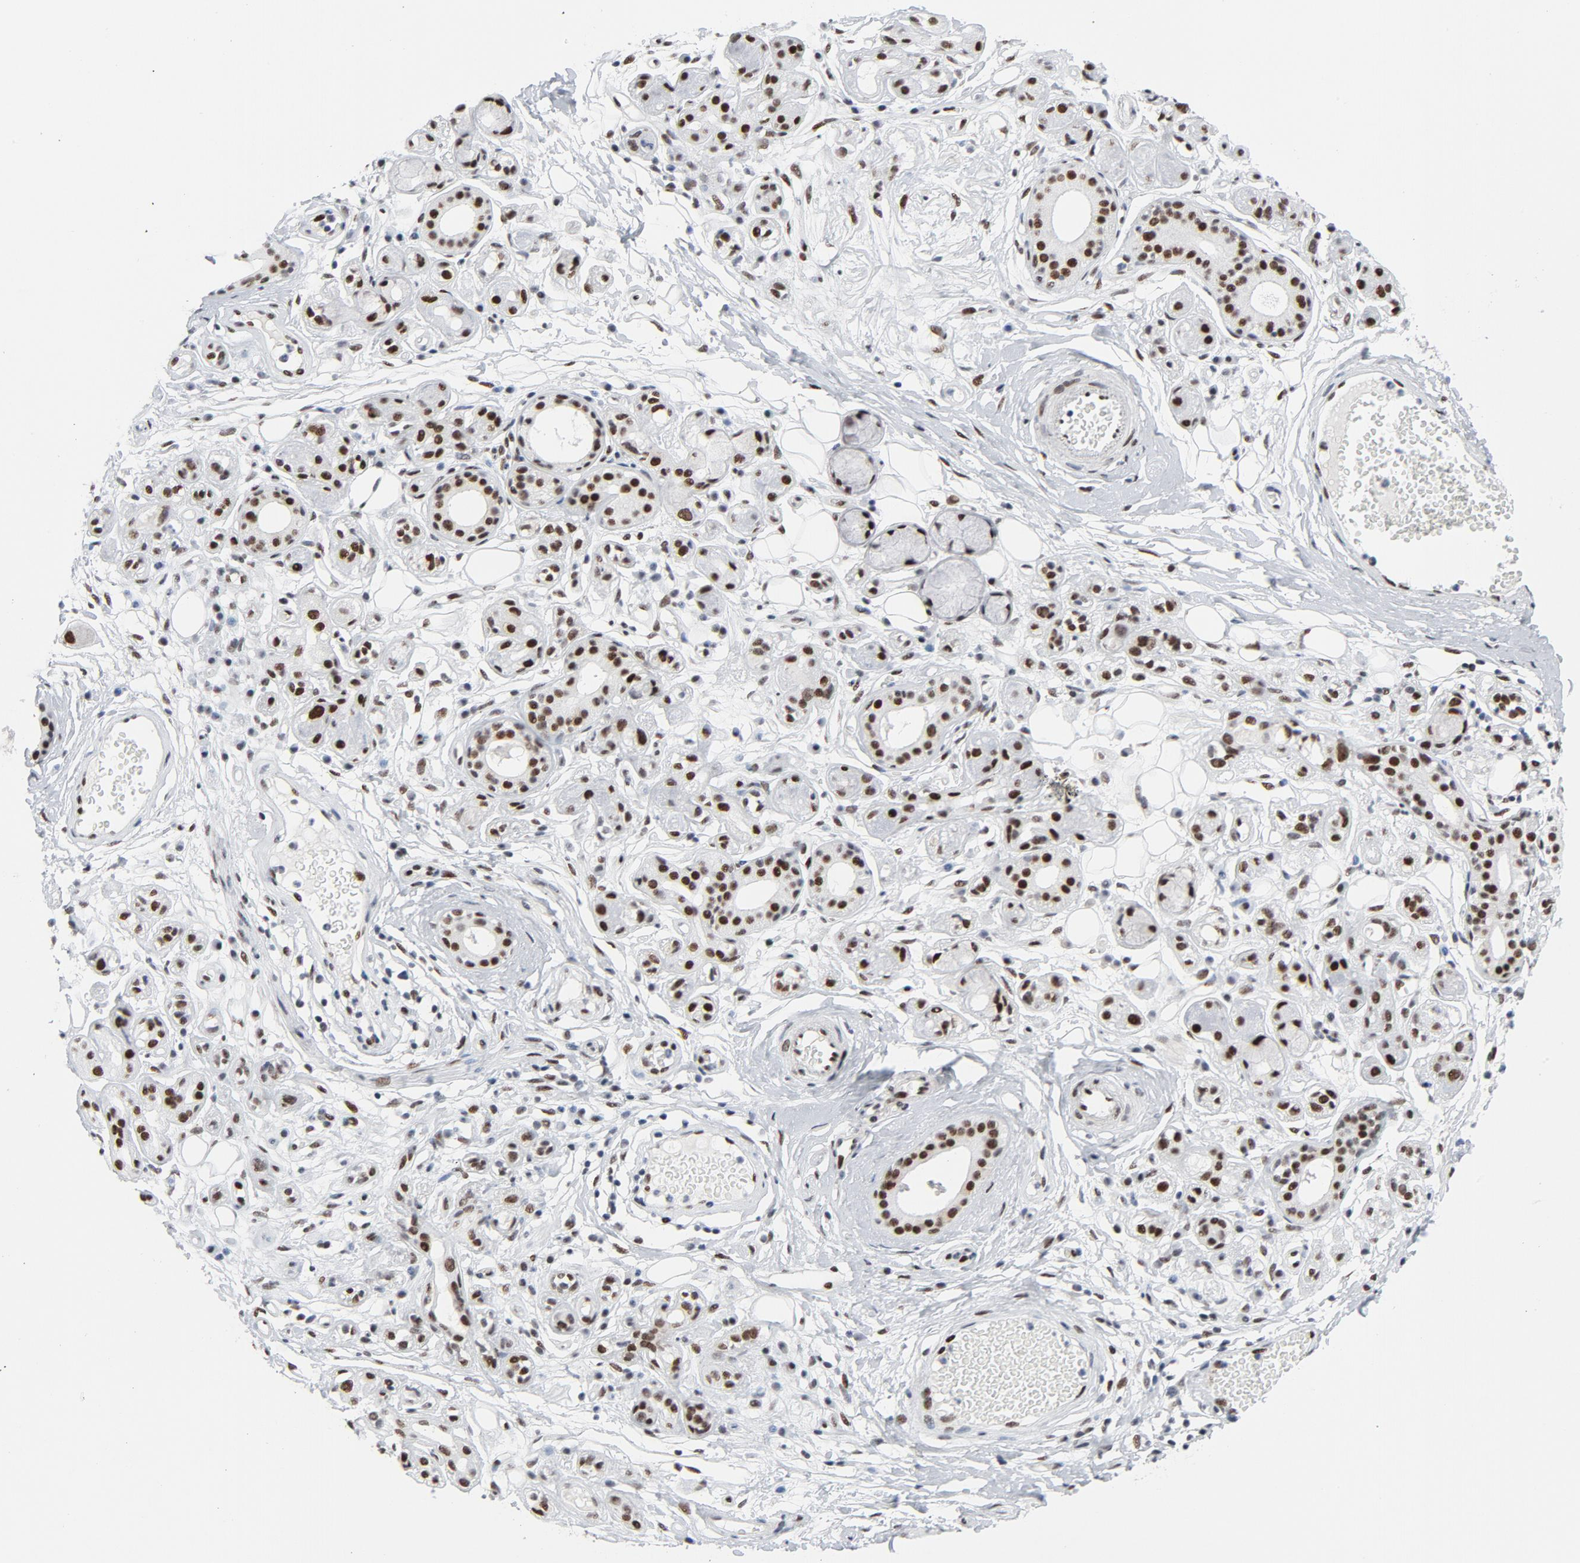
{"staining": {"intensity": "strong", "quantity": ">75%", "location": "nuclear"}, "tissue": "salivary gland", "cell_type": "Glandular cells", "image_type": "normal", "snomed": [{"axis": "morphology", "description": "Normal tissue, NOS"}, {"axis": "topography", "description": "Salivary gland"}], "caption": "Strong nuclear expression is present in about >75% of glandular cells in benign salivary gland. The staining was performed using DAB (3,3'-diaminobenzidine), with brown indicating positive protein expression. Nuclei are stained blue with hematoxylin.", "gene": "HSF1", "patient": {"sex": "male", "age": 54}}